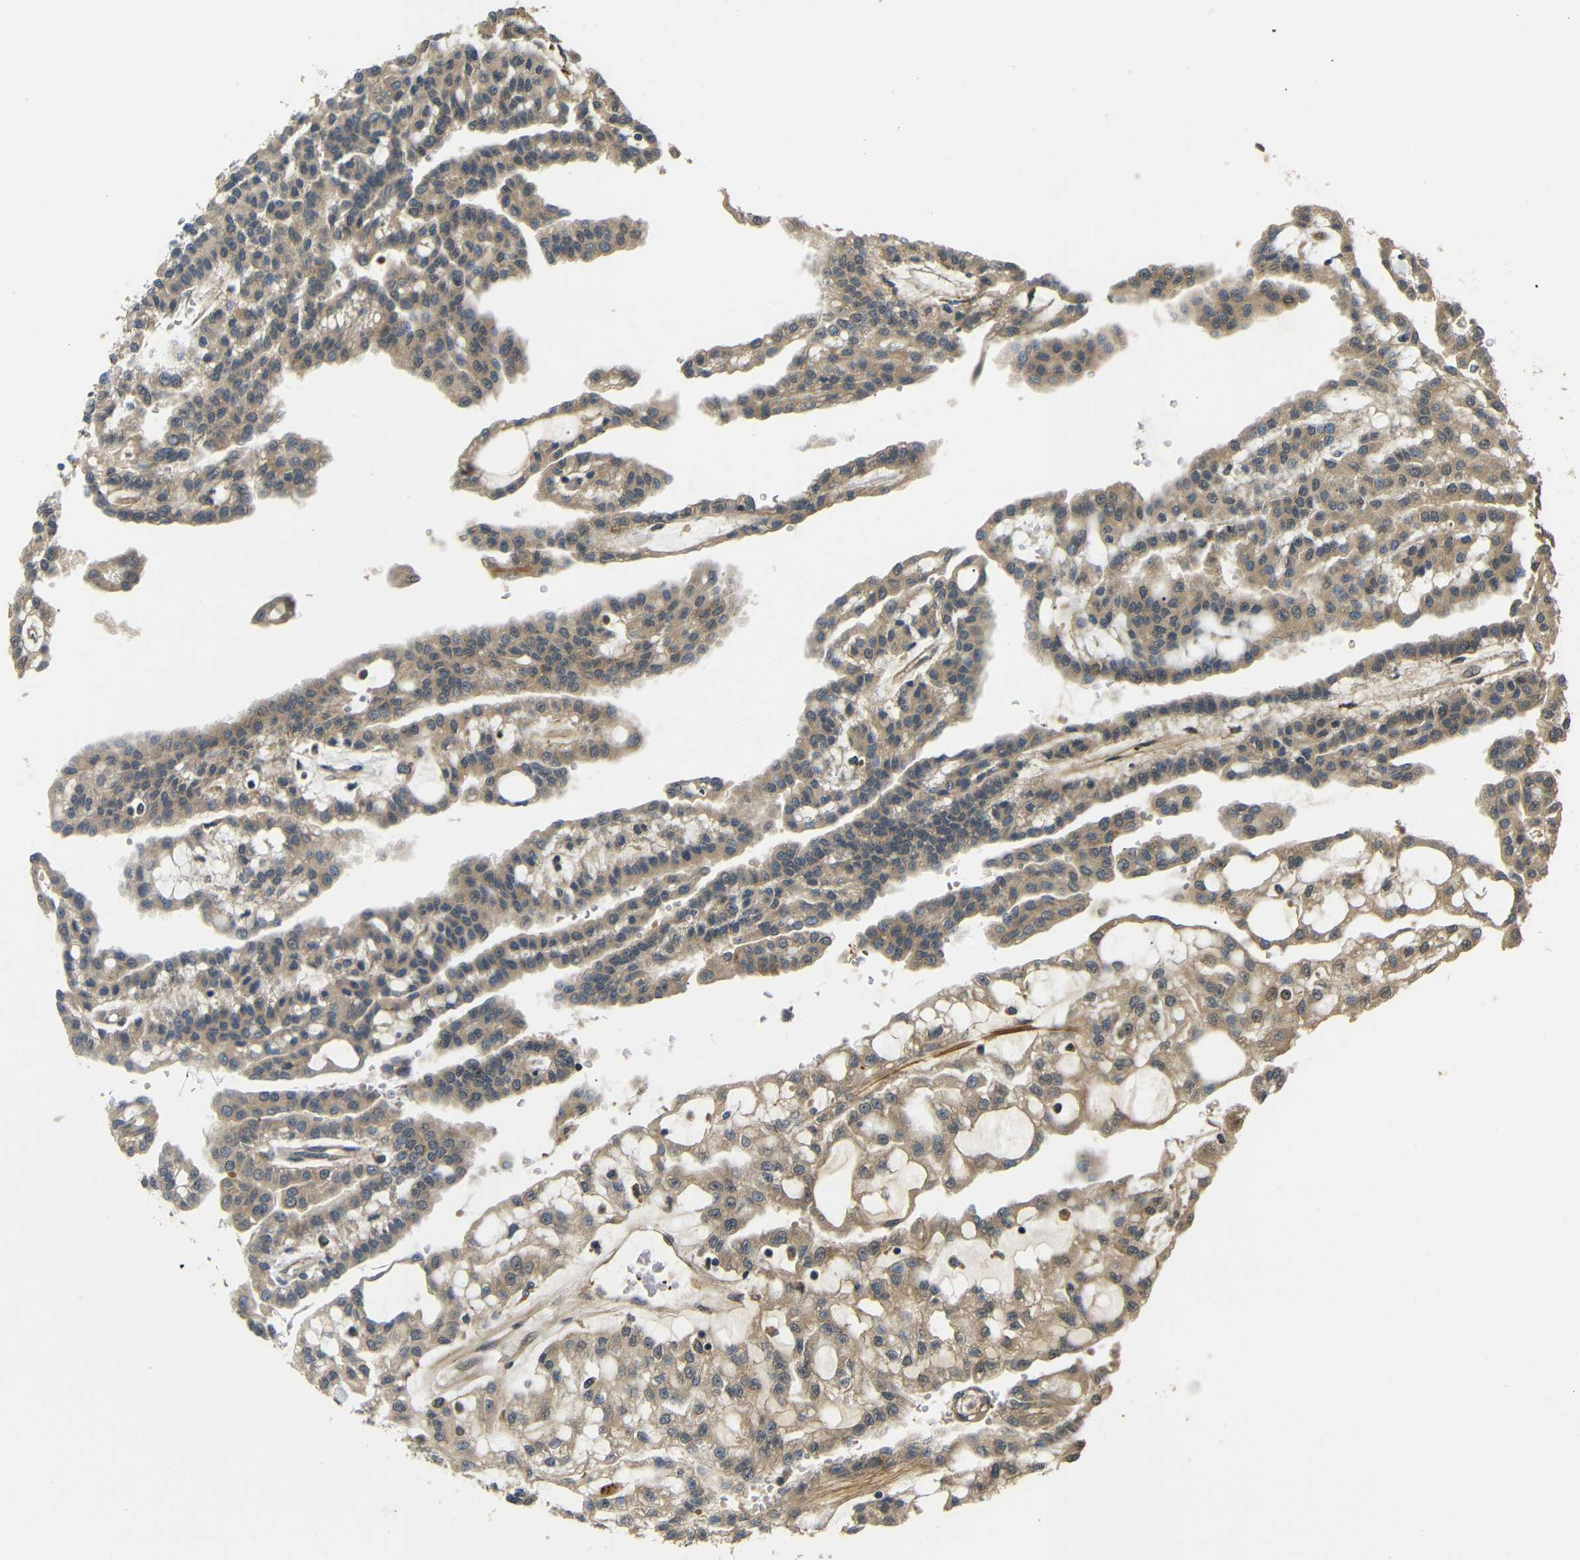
{"staining": {"intensity": "moderate", "quantity": ">75%", "location": "cytoplasmic/membranous"}, "tissue": "renal cancer", "cell_type": "Tumor cells", "image_type": "cancer", "snomed": [{"axis": "morphology", "description": "Adenocarcinoma, NOS"}, {"axis": "topography", "description": "Kidney"}], "caption": "Protein staining displays moderate cytoplasmic/membranous positivity in about >75% of tumor cells in renal cancer.", "gene": "EPHB2", "patient": {"sex": "male", "age": 63}}